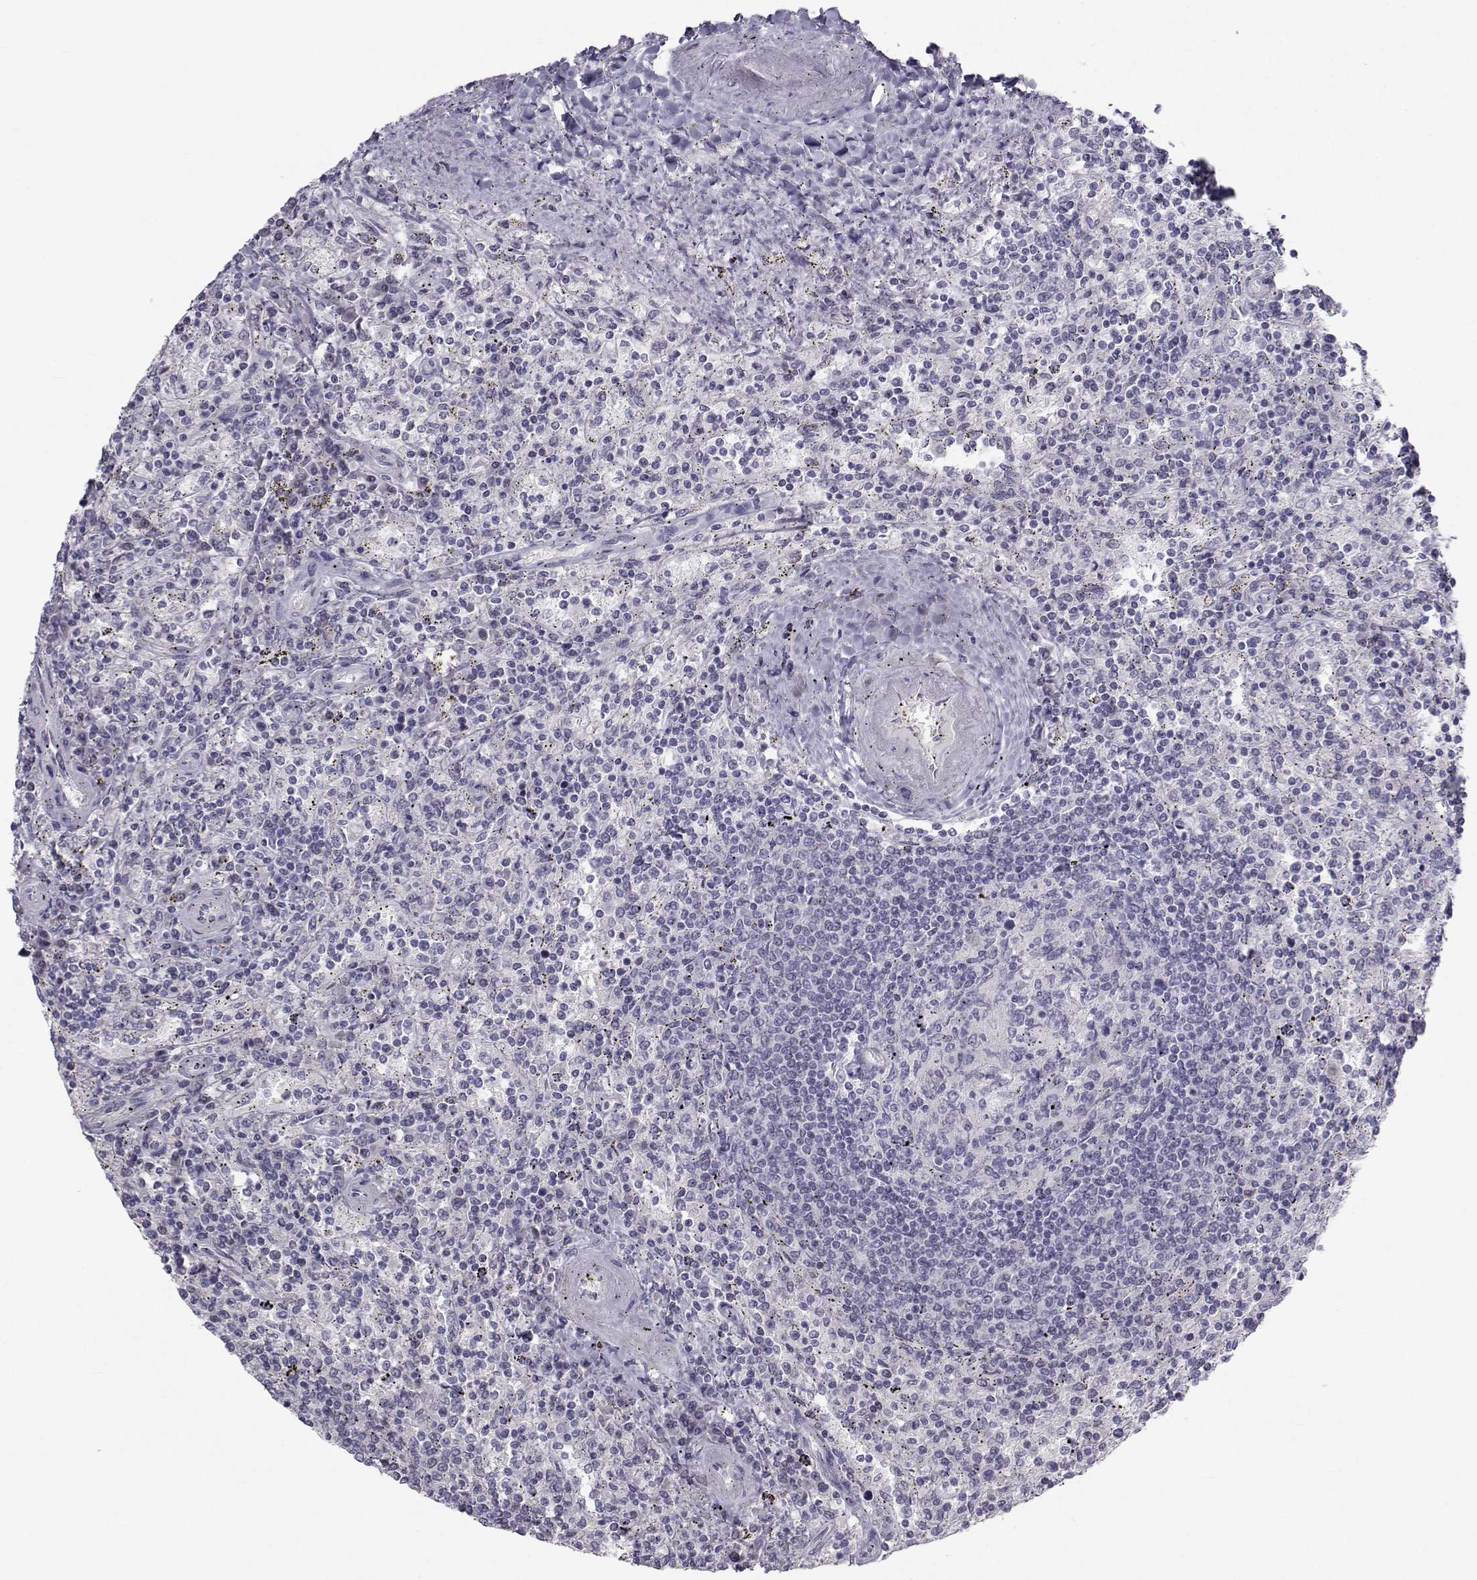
{"staining": {"intensity": "negative", "quantity": "none", "location": "none"}, "tissue": "lymphoma", "cell_type": "Tumor cells", "image_type": "cancer", "snomed": [{"axis": "morphology", "description": "Malignant lymphoma, non-Hodgkin's type, Low grade"}, {"axis": "topography", "description": "Spleen"}], "caption": "IHC of malignant lymphoma, non-Hodgkin's type (low-grade) exhibits no staining in tumor cells. (Immunohistochemistry (ihc), brightfield microscopy, high magnification).", "gene": "GARIN3", "patient": {"sex": "male", "age": 62}}